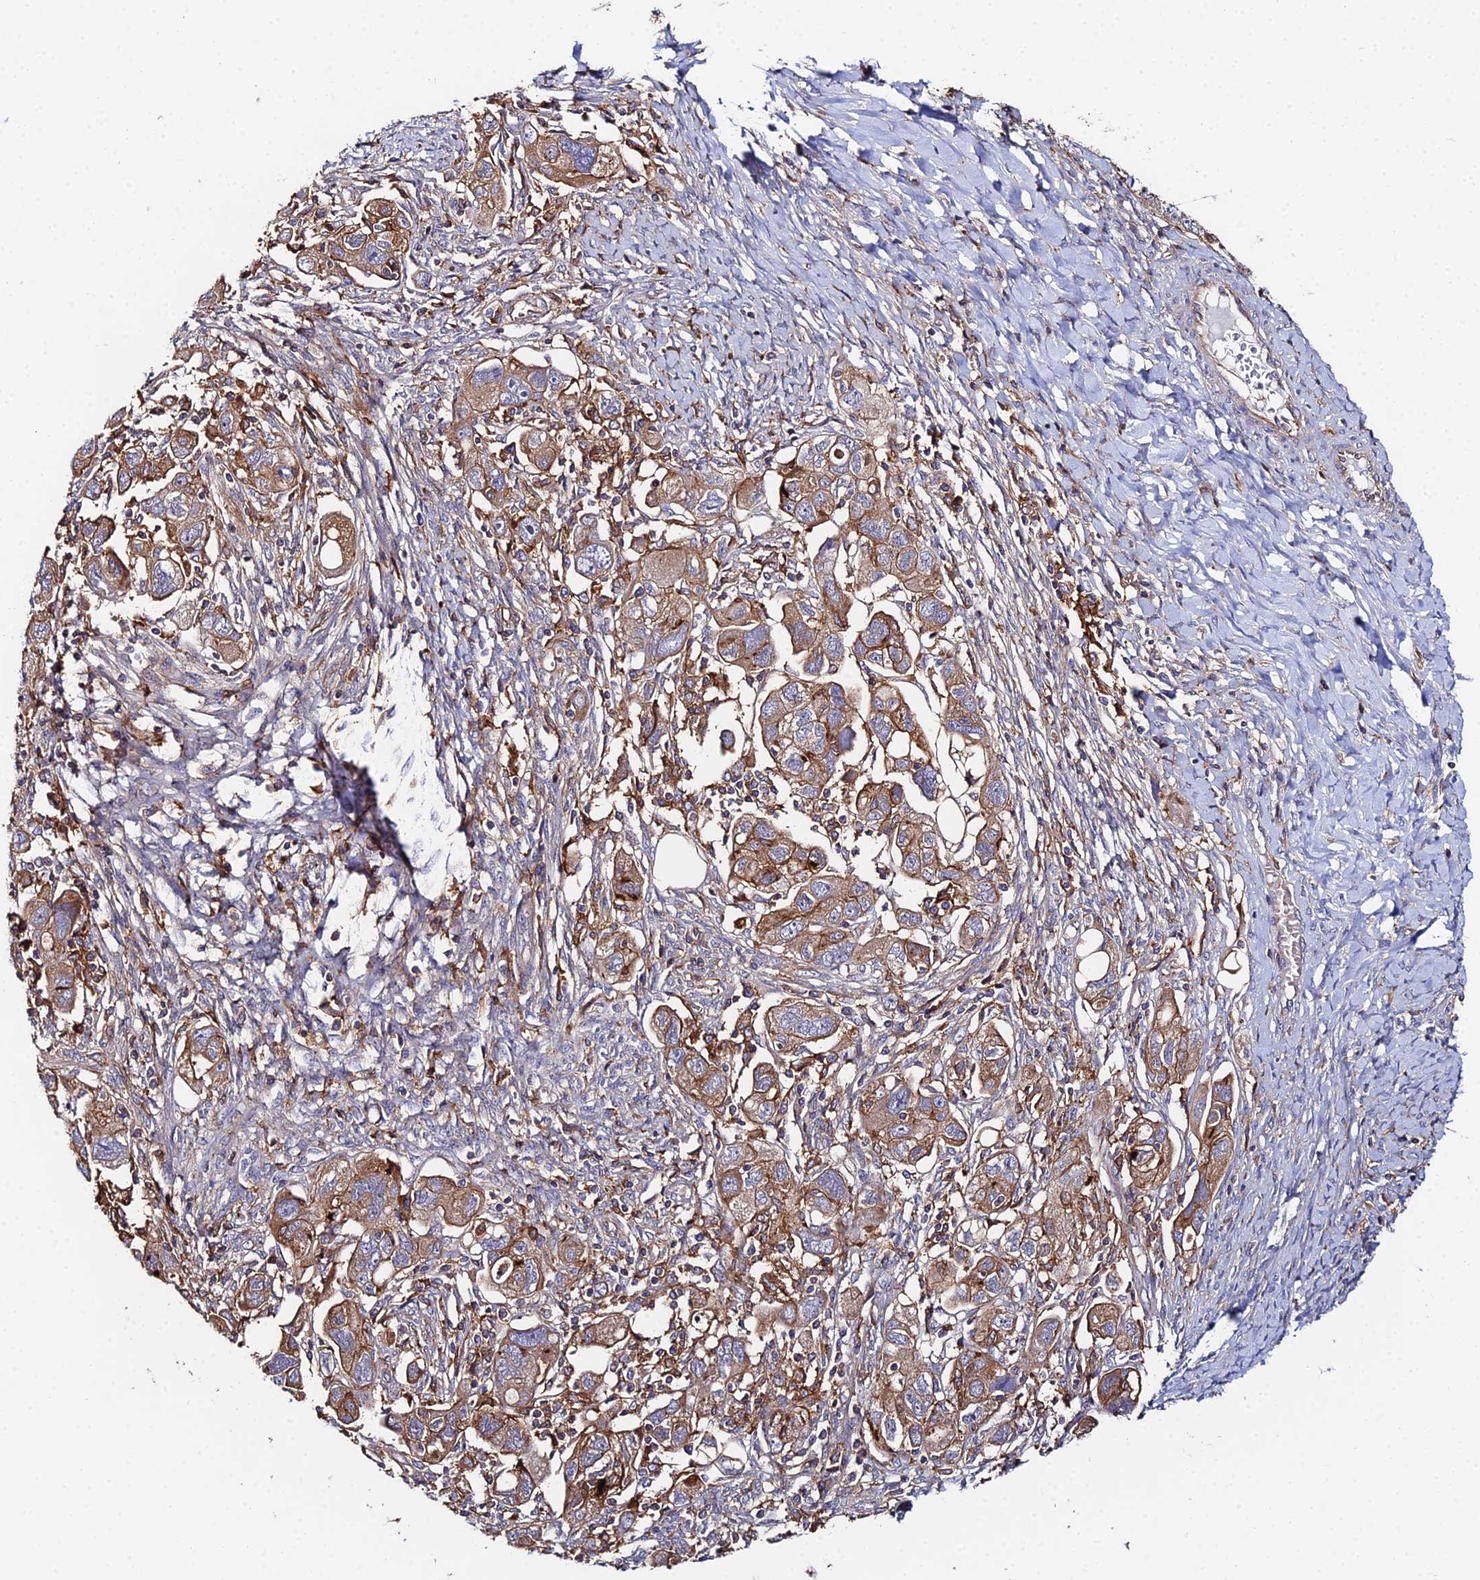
{"staining": {"intensity": "moderate", "quantity": "25%-75%", "location": "cytoplasmic/membranous"}, "tissue": "ovarian cancer", "cell_type": "Tumor cells", "image_type": "cancer", "snomed": [{"axis": "morphology", "description": "Carcinoma, NOS"}, {"axis": "morphology", "description": "Cystadenocarcinoma, serous, NOS"}, {"axis": "topography", "description": "Ovary"}], "caption": "Tumor cells show moderate cytoplasmic/membranous positivity in about 25%-75% of cells in ovarian cancer.", "gene": "GNG5B", "patient": {"sex": "female", "age": 69}}